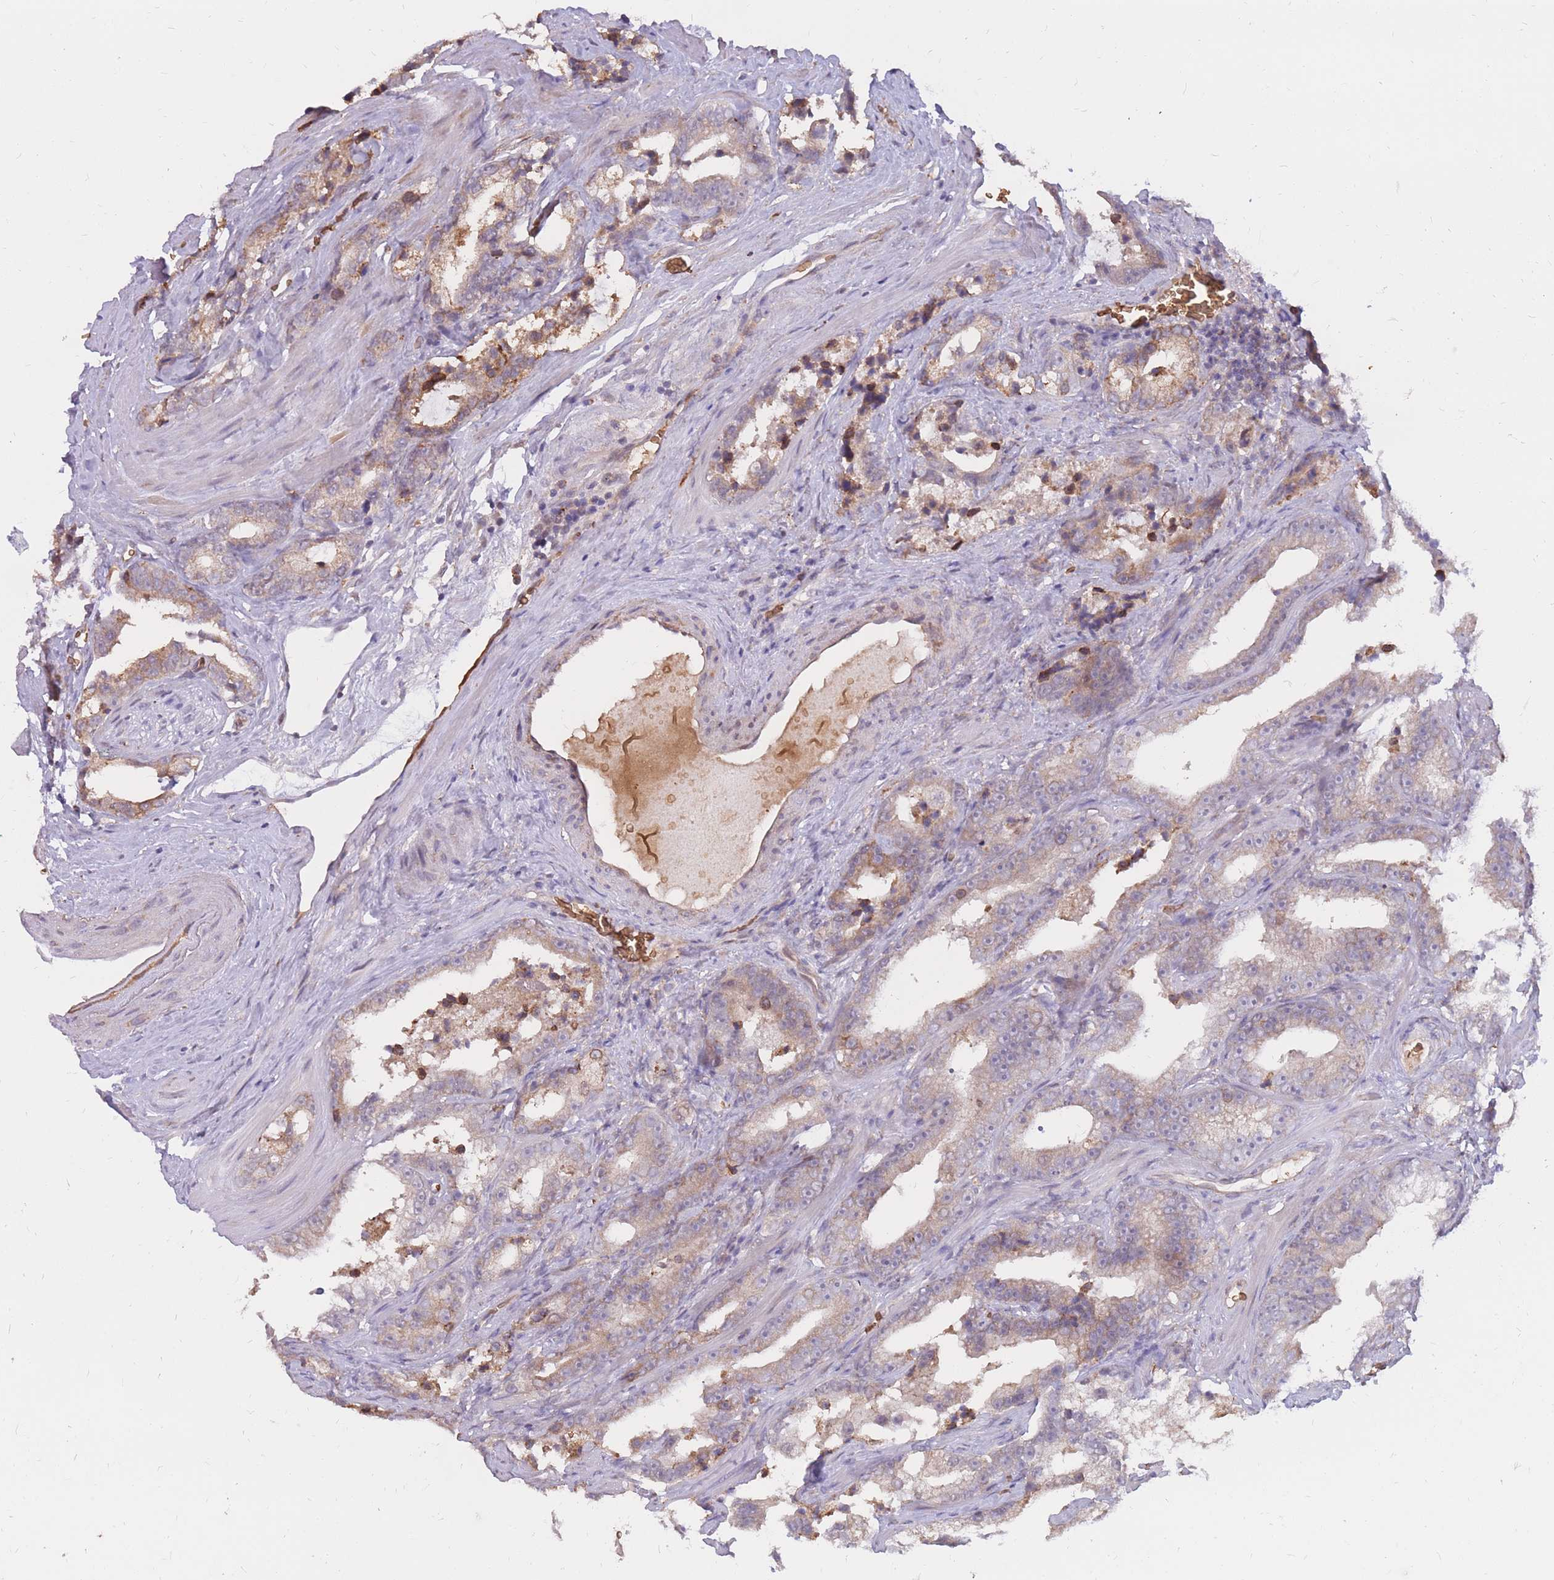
{"staining": {"intensity": "weak", "quantity": "25%-75%", "location": "cytoplasmic/membranous"}, "tissue": "prostate cancer", "cell_type": "Tumor cells", "image_type": "cancer", "snomed": [{"axis": "morphology", "description": "Adenocarcinoma, High grade"}, {"axis": "topography", "description": "Prostate"}], "caption": "Prostate high-grade adenocarcinoma was stained to show a protein in brown. There is low levels of weak cytoplasmic/membranous expression in about 25%-75% of tumor cells.", "gene": "ATP10D", "patient": {"sex": "male", "age": 62}}